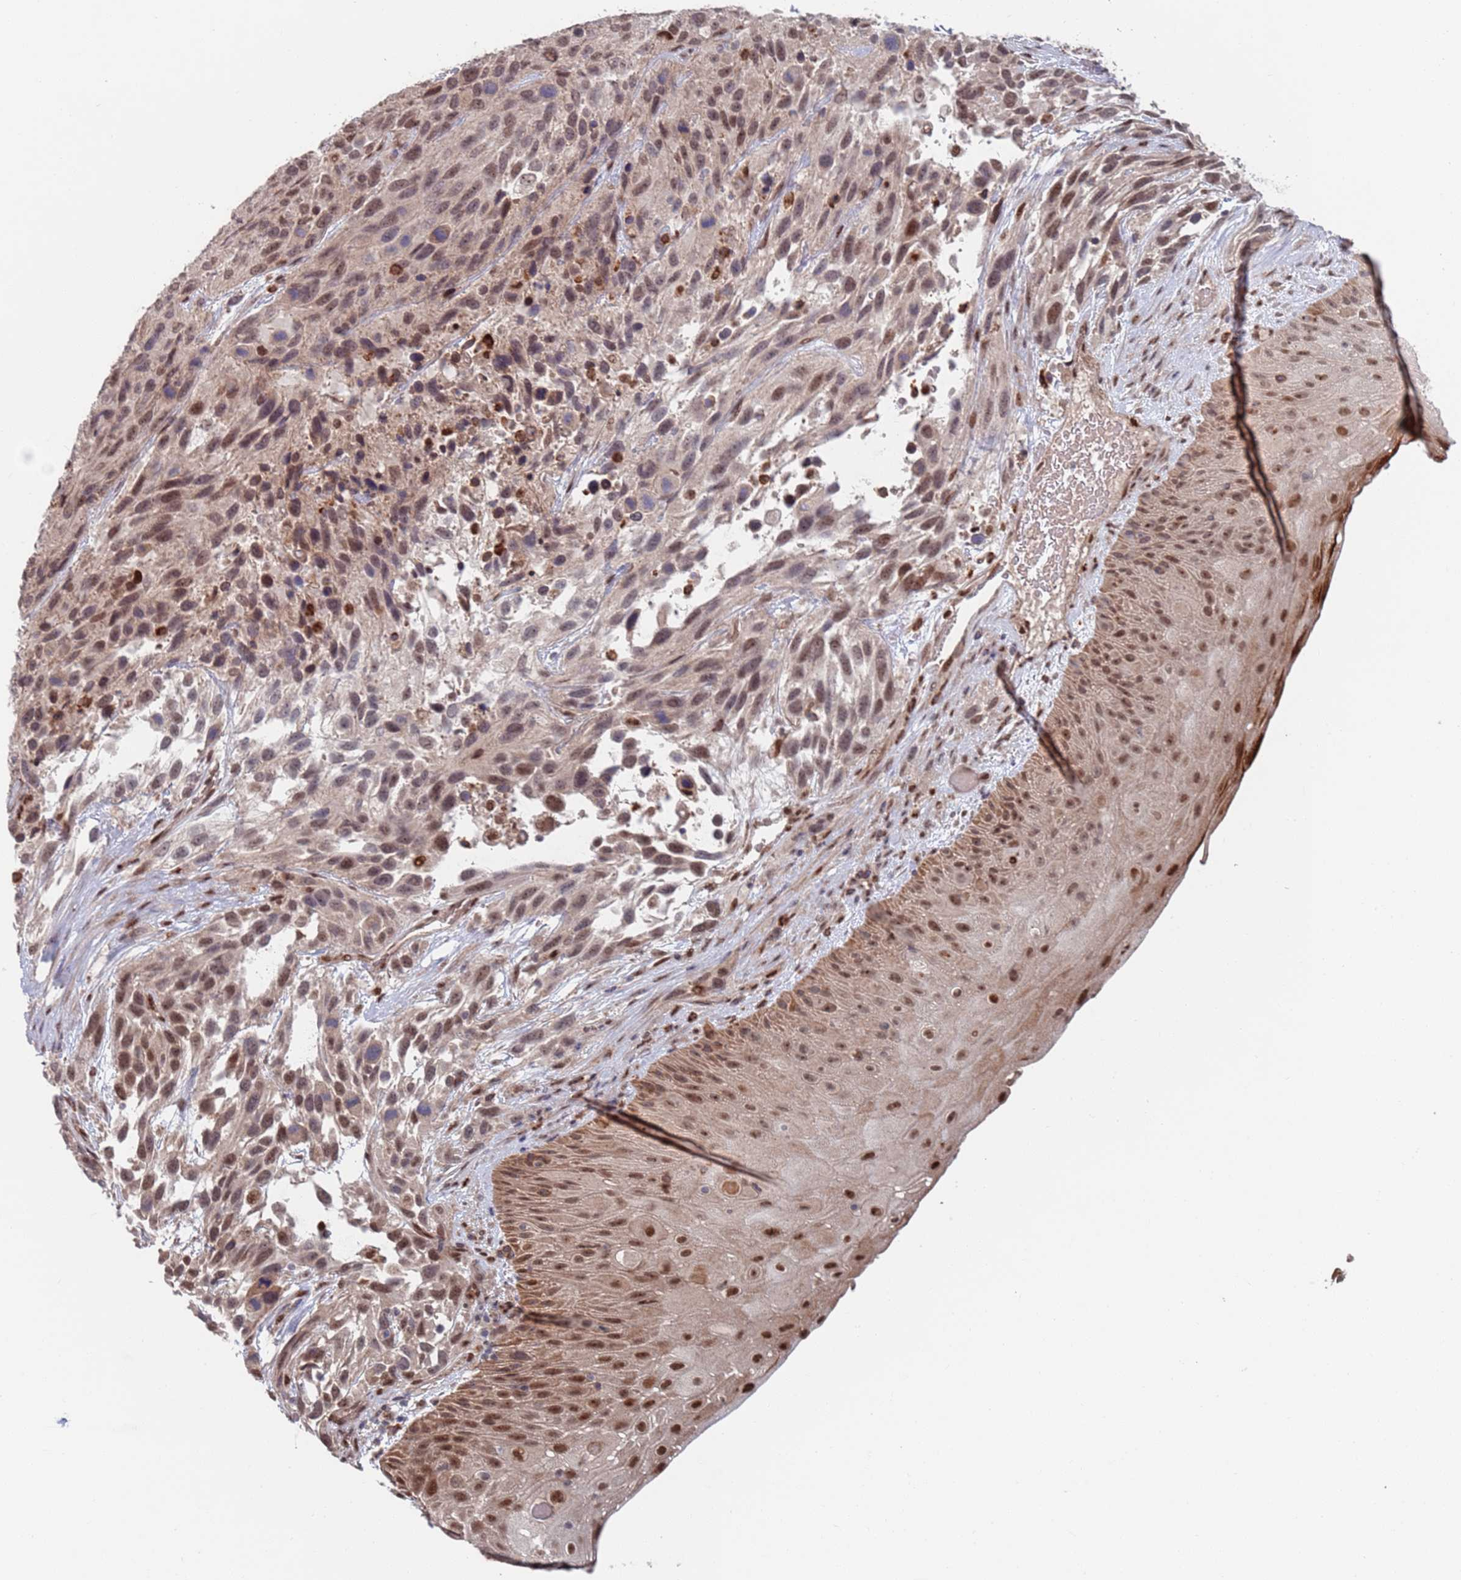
{"staining": {"intensity": "moderate", "quantity": ">75%", "location": "nuclear"}, "tissue": "urothelial cancer", "cell_type": "Tumor cells", "image_type": "cancer", "snomed": [{"axis": "morphology", "description": "Urothelial carcinoma, High grade"}, {"axis": "topography", "description": "Urinary bladder"}], "caption": "Urothelial cancer stained for a protein shows moderate nuclear positivity in tumor cells.", "gene": "RPP25", "patient": {"sex": "female", "age": 70}}